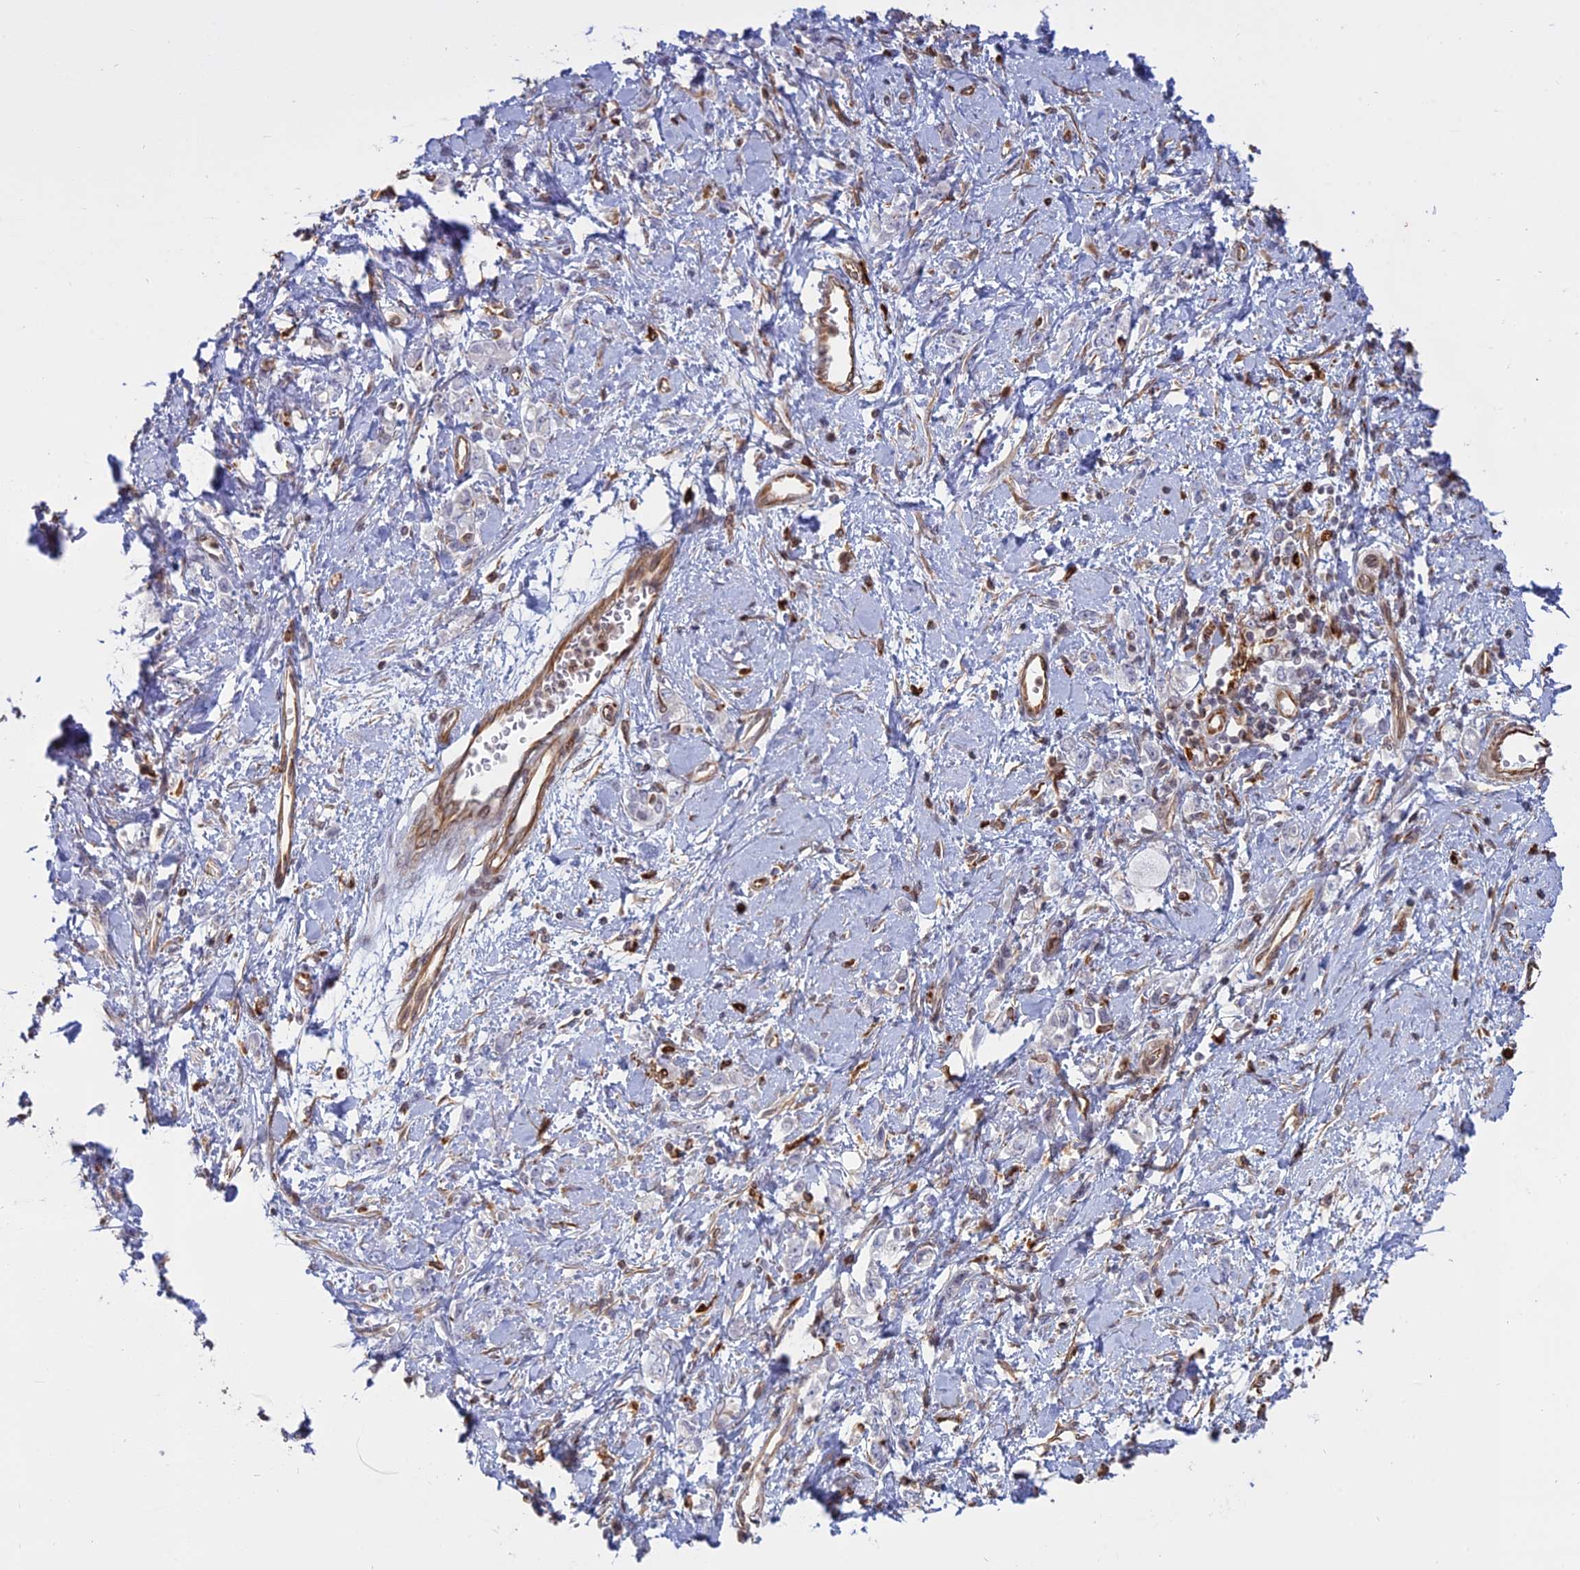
{"staining": {"intensity": "negative", "quantity": "none", "location": "none"}, "tissue": "stomach cancer", "cell_type": "Tumor cells", "image_type": "cancer", "snomed": [{"axis": "morphology", "description": "Adenocarcinoma, NOS"}, {"axis": "topography", "description": "Stomach"}], "caption": "Image shows no protein staining in tumor cells of stomach cancer (adenocarcinoma) tissue. (DAB immunohistochemistry, high magnification).", "gene": "APOBR", "patient": {"sex": "female", "age": 76}}